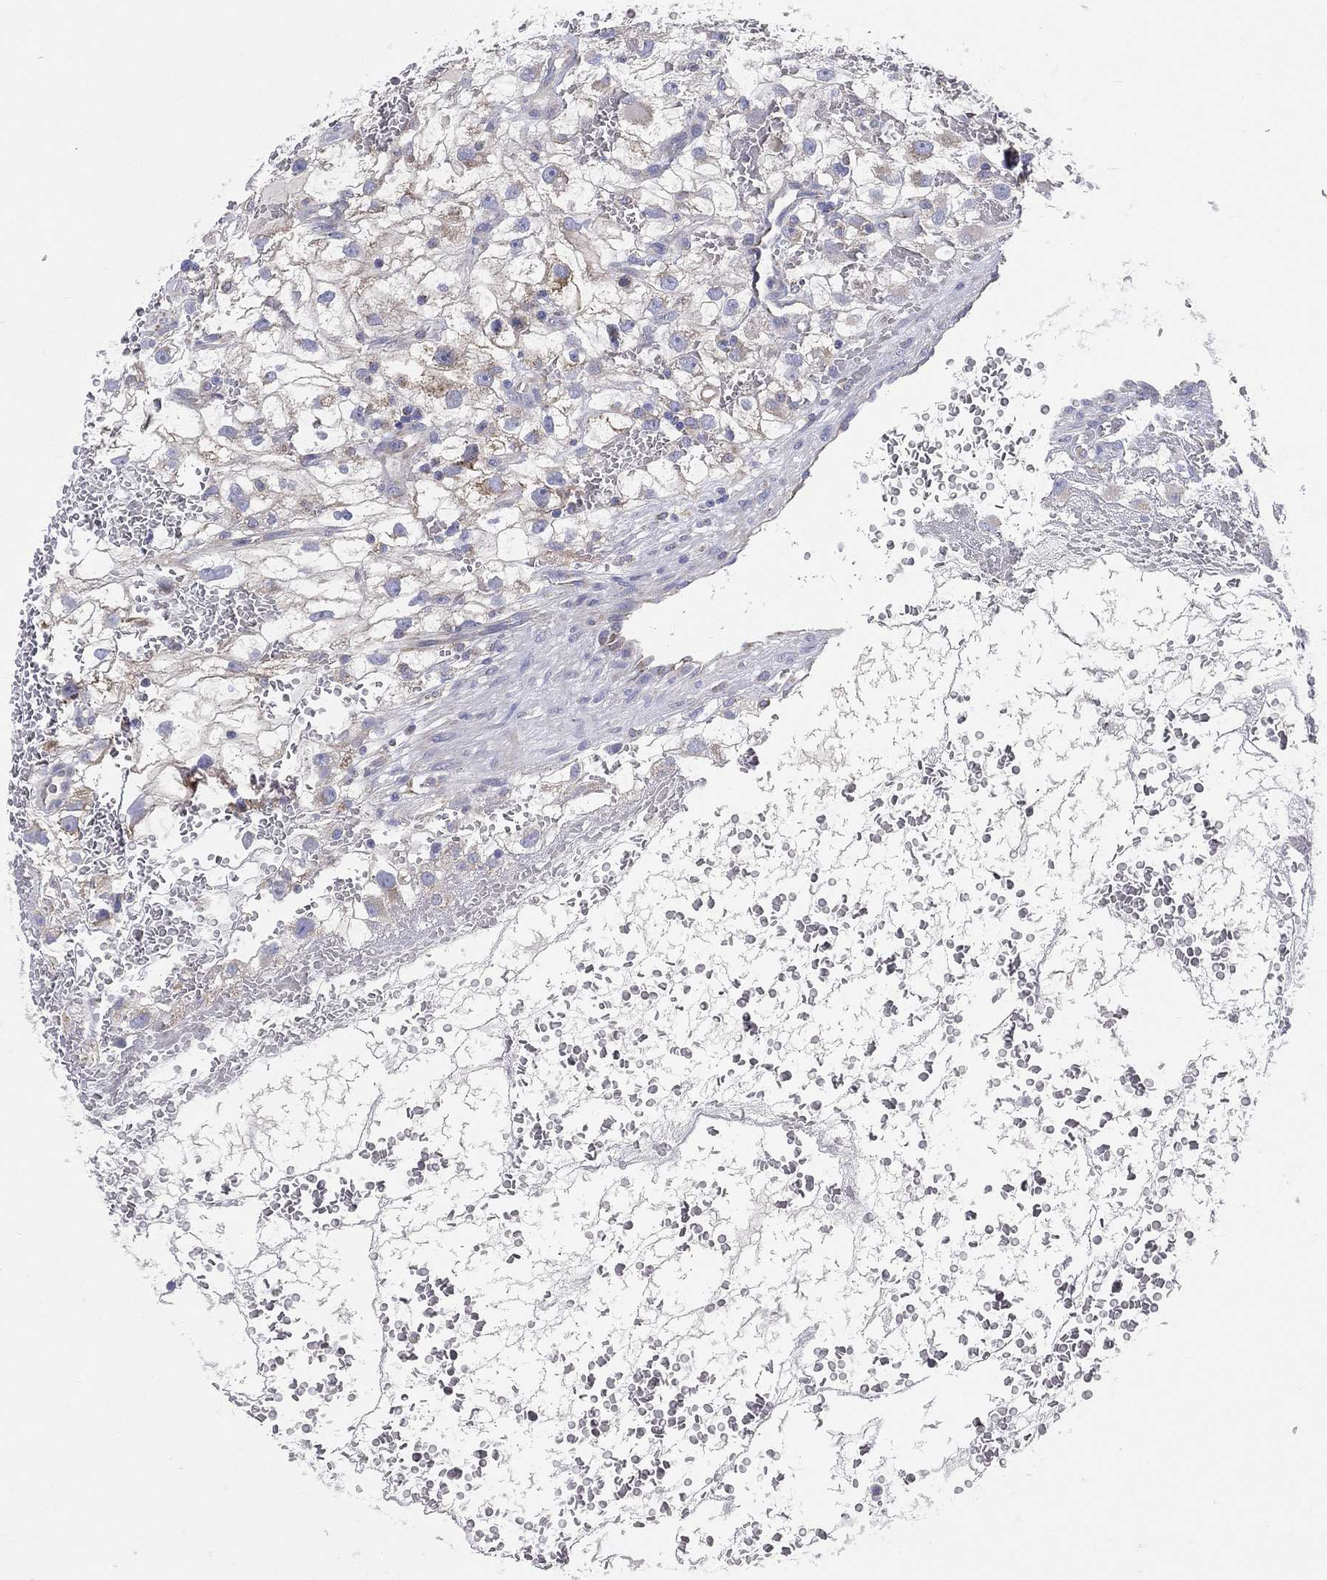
{"staining": {"intensity": "negative", "quantity": "none", "location": "none"}, "tissue": "renal cancer", "cell_type": "Tumor cells", "image_type": "cancer", "snomed": [{"axis": "morphology", "description": "Adenocarcinoma, NOS"}, {"axis": "topography", "description": "Kidney"}], "caption": "This is an immunohistochemistry (IHC) image of human renal adenocarcinoma. There is no staining in tumor cells.", "gene": "PWWP3A", "patient": {"sex": "male", "age": 59}}